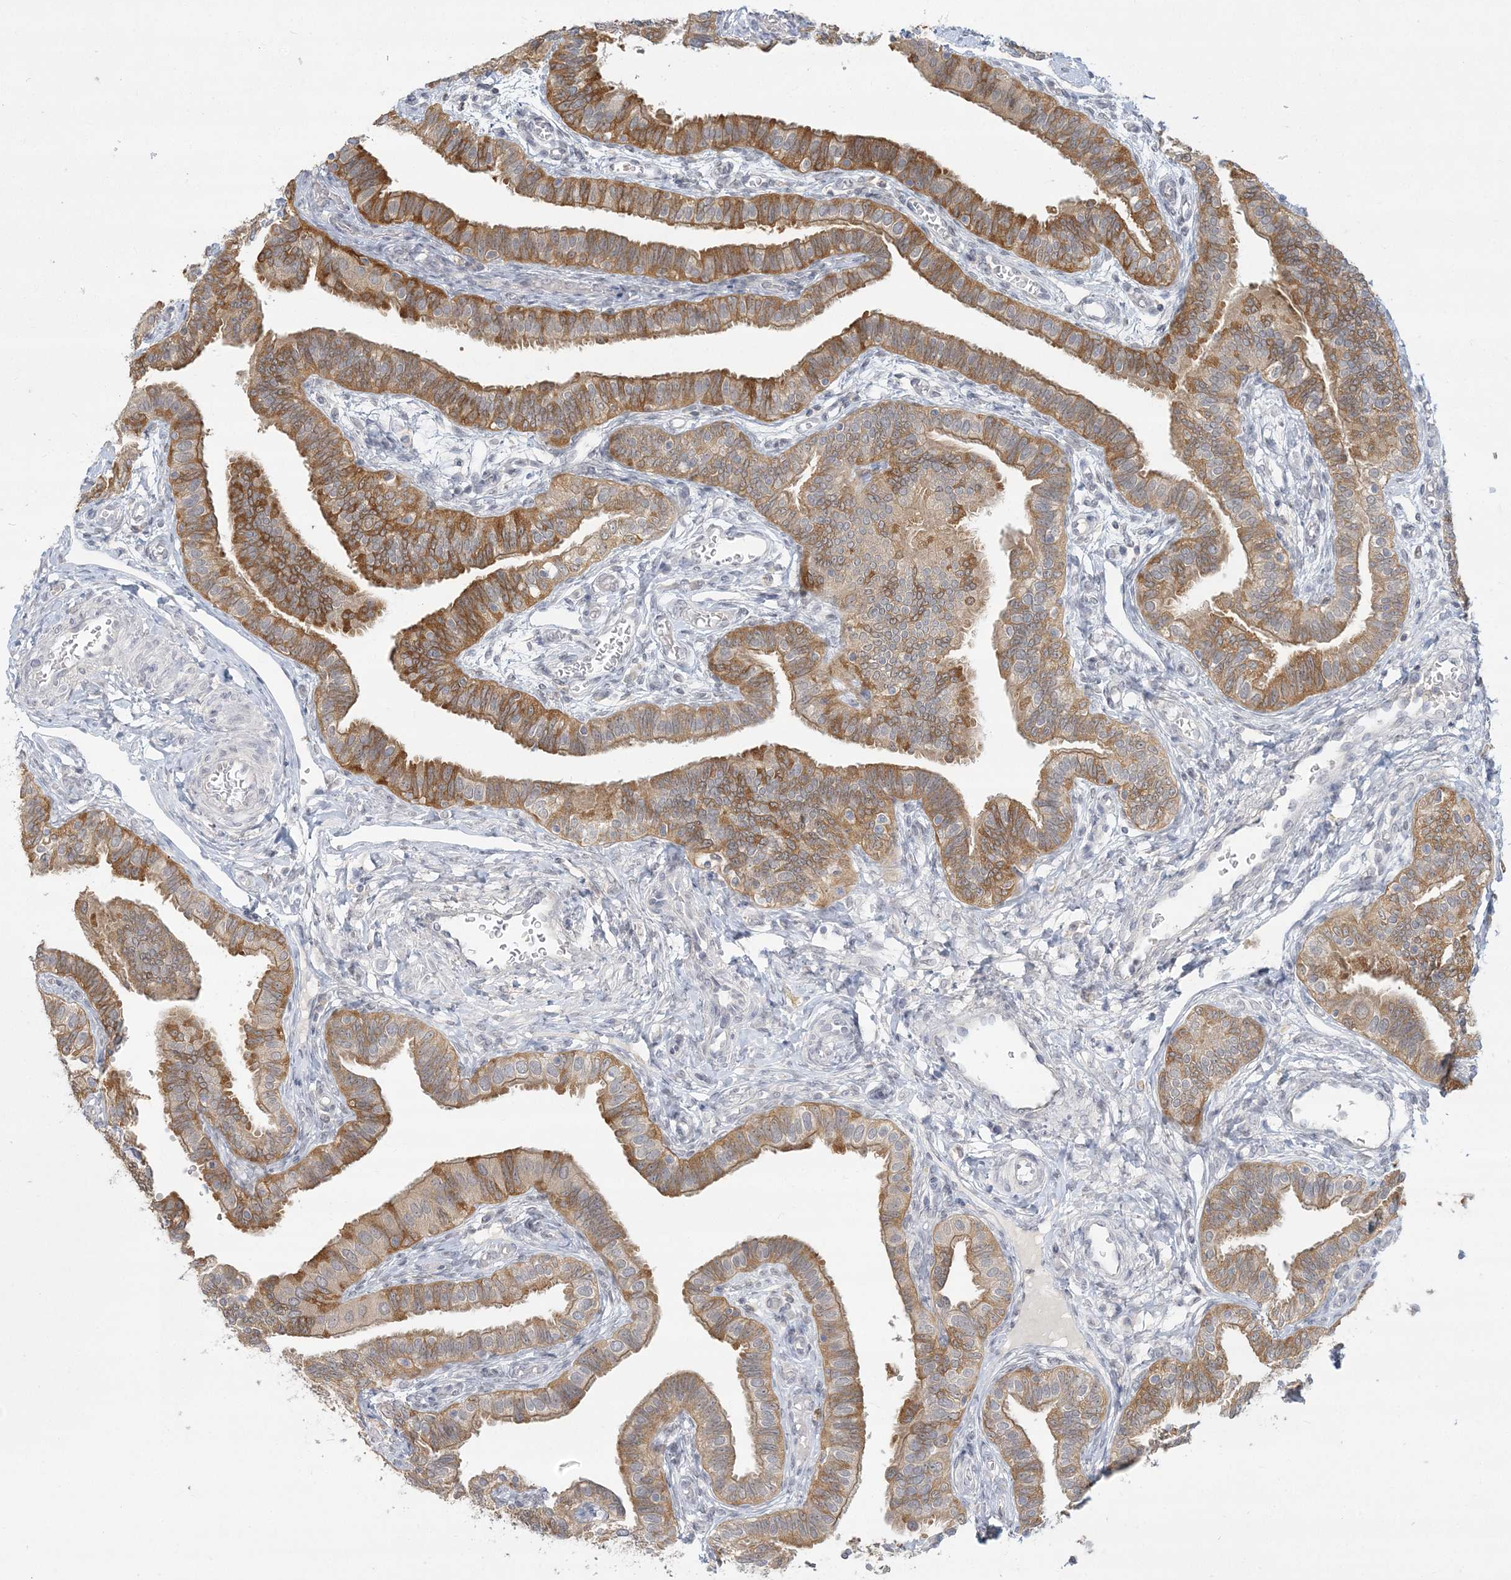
{"staining": {"intensity": "moderate", "quantity": ">75%", "location": "cytoplasmic/membranous"}, "tissue": "fallopian tube", "cell_type": "Glandular cells", "image_type": "normal", "snomed": [{"axis": "morphology", "description": "Normal tissue, NOS"}, {"axis": "topography", "description": "Fallopian tube"}], "caption": "Immunohistochemistry (IHC) of benign fallopian tube demonstrates medium levels of moderate cytoplasmic/membranous expression in approximately >75% of glandular cells. The staining was performed using DAB, with brown indicating positive protein expression. Nuclei are stained blue with hematoxylin.", "gene": "ANKS1A", "patient": {"sex": "female", "age": 39}}